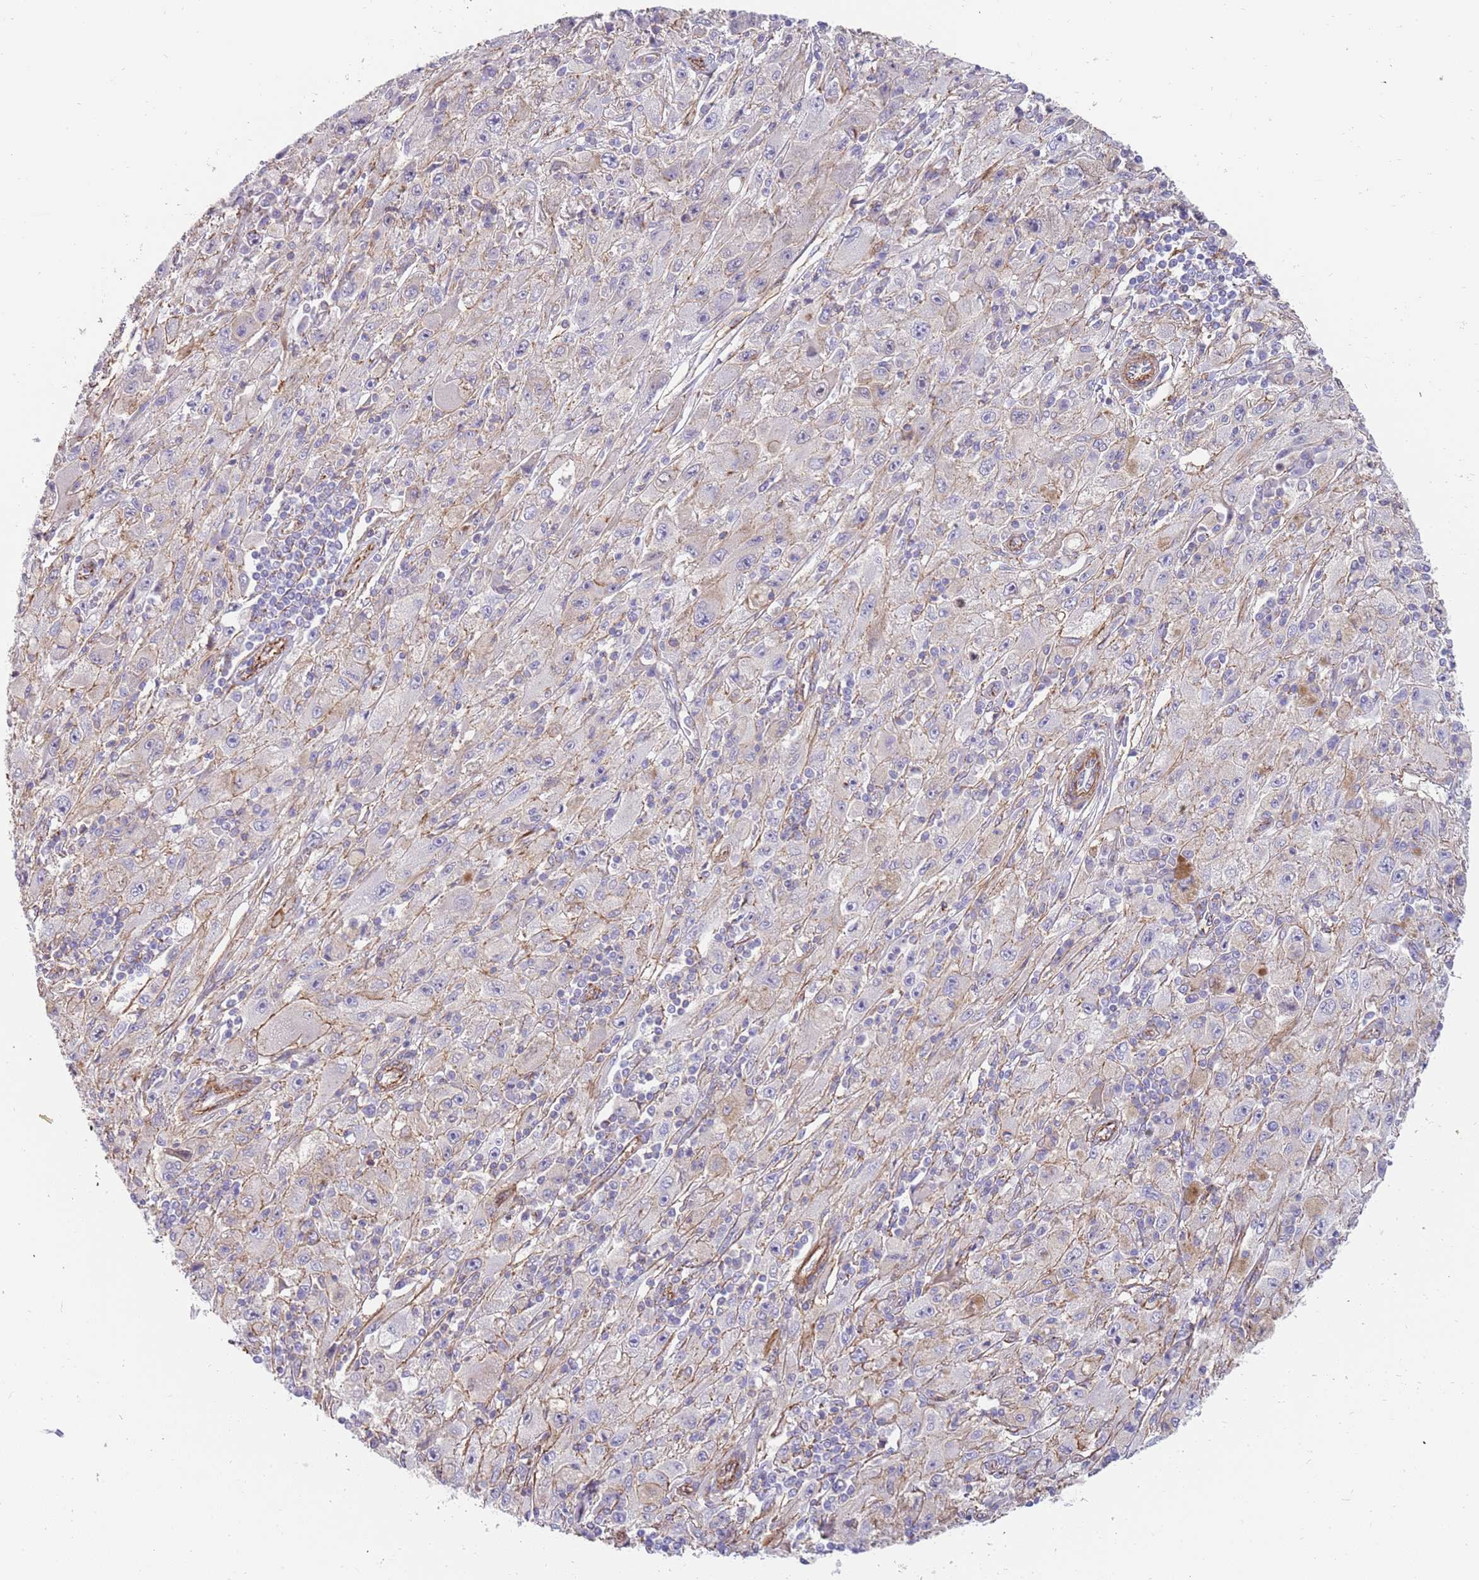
{"staining": {"intensity": "weak", "quantity": "<25%", "location": "cytoplasmic/membranous"}, "tissue": "melanoma", "cell_type": "Tumor cells", "image_type": "cancer", "snomed": [{"axis": "morphology", "description": "Malignant melanoma, Metastatic site"}, {"axis": "topography", "description": "Skin"}], "caption": "Melanoma was stained to show a protein in brown. There is no significant positivity in tumor cells.", "gene": "GFRAL", "patient": {"sex": "male", "age": 53}}